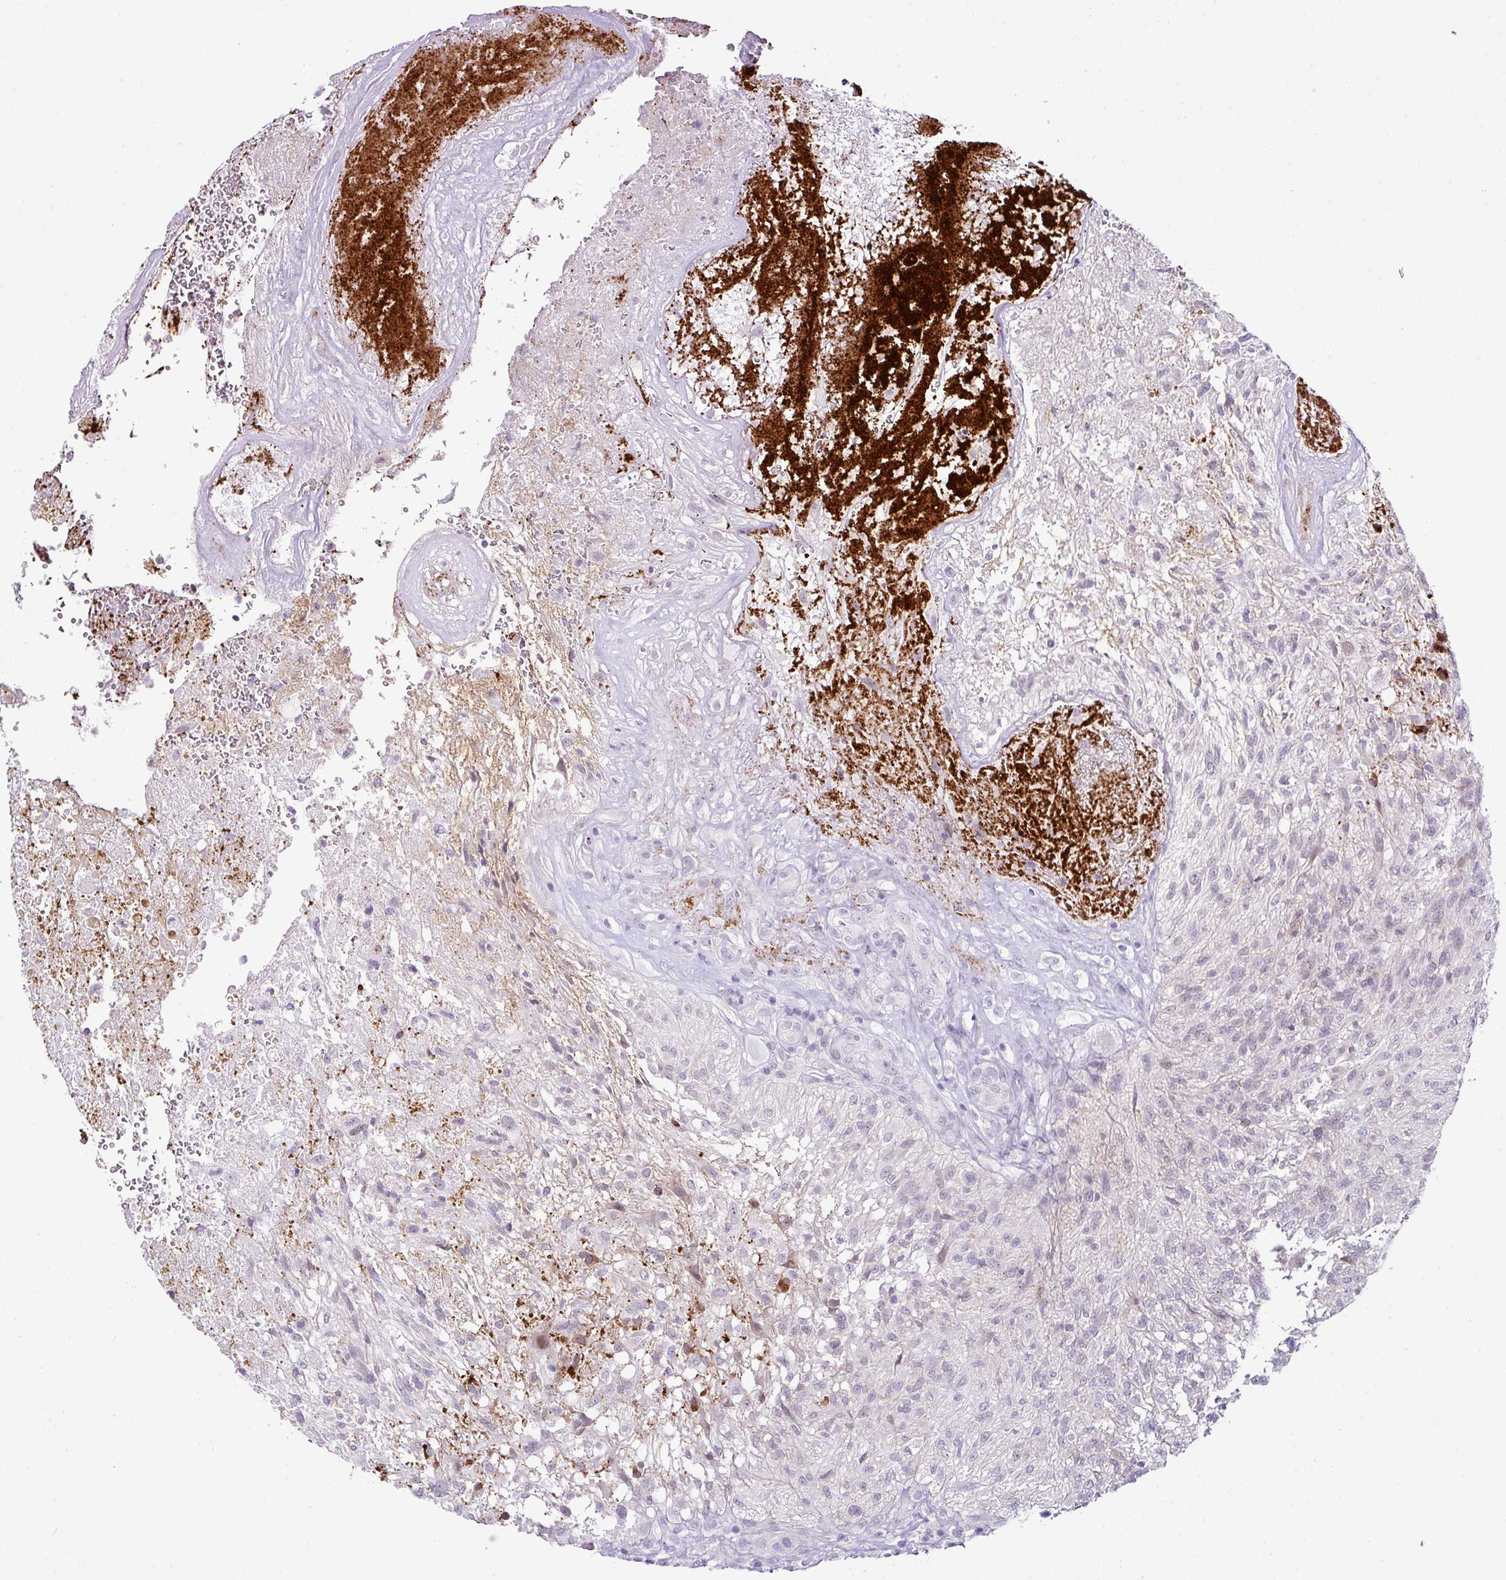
{"staining": {"intensity": "negative", "quantity": "none", "location": "none"}, "tissue": "glioma", "cell_type": "Tumor cells", "image_type": "cancer", "snomed": [{"axis": "morphology", "description": "Glioma, malignant, High grade"}, {"axis": "topography", "description": "Brain"}], "caption": "Immunohistochemistry (IHC) photomicrograph of neoplastic tissue: glioma stained with DAB displays no significant protein expression in tumor cells.", "gene": "CMTM5", "patient": {"sex": "male", "age": 56}}